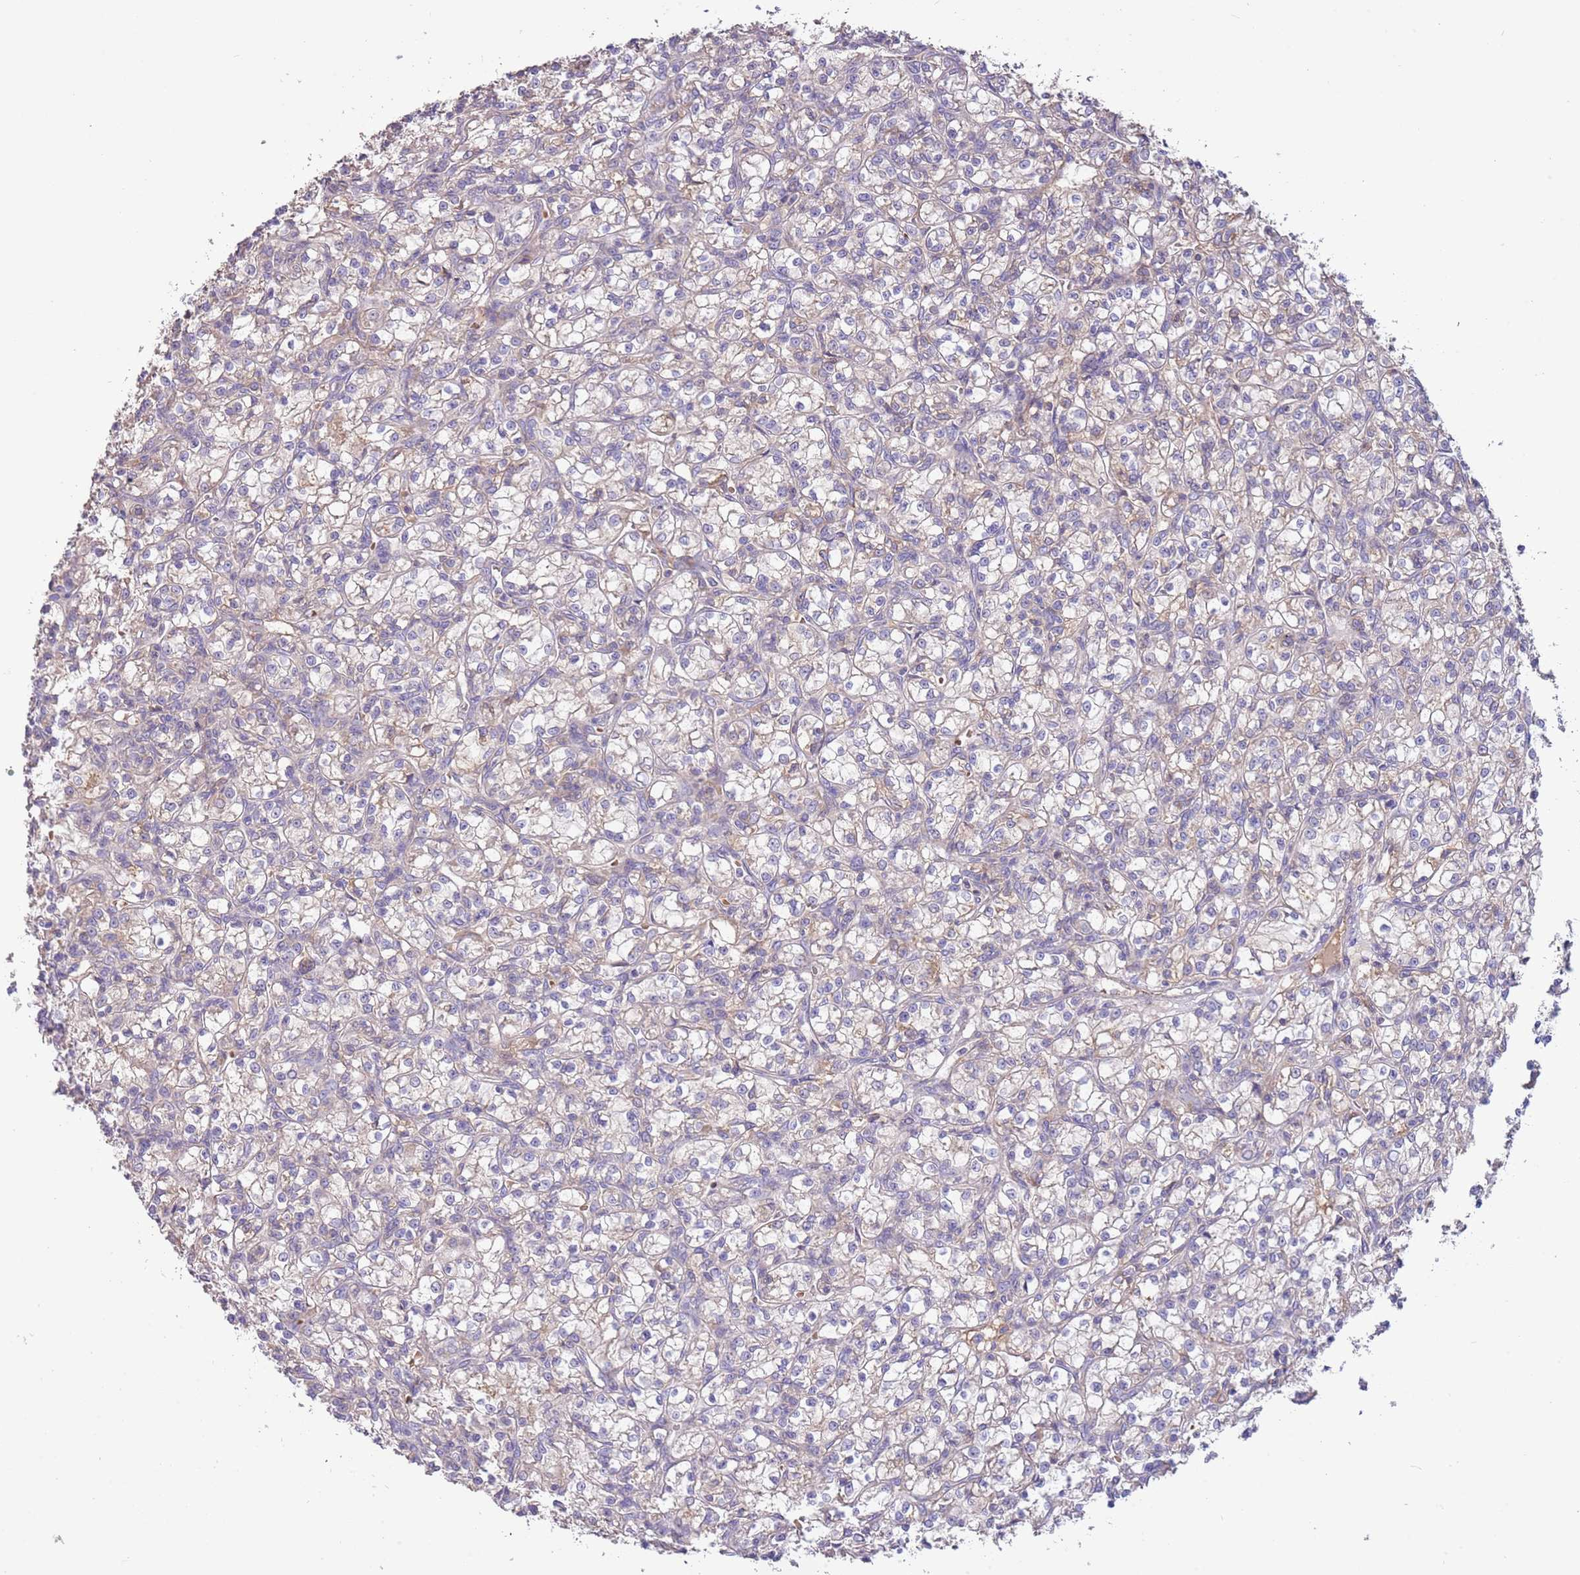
{"staining": {"intensity": "weak", "quantity": "<25%", "location": "cytoplasmic/membranous"}, "tissue": "renal cancer", "cell_type": "Tumor cells", "image_type": "cancer", "snomed": [{"axis": "morphology", "description": "Adenocarcinoma, NOS"}, {"axis": "topography", "description": "Kidney"}], "caption": "DAB (3,3'-diaminobenzidine) immunohistochemical staining of renal adenocarcinoma shows no significant expression in tumor cells.", "gene": "TRMO", "patient": {"sex": "female", "age": 59}}